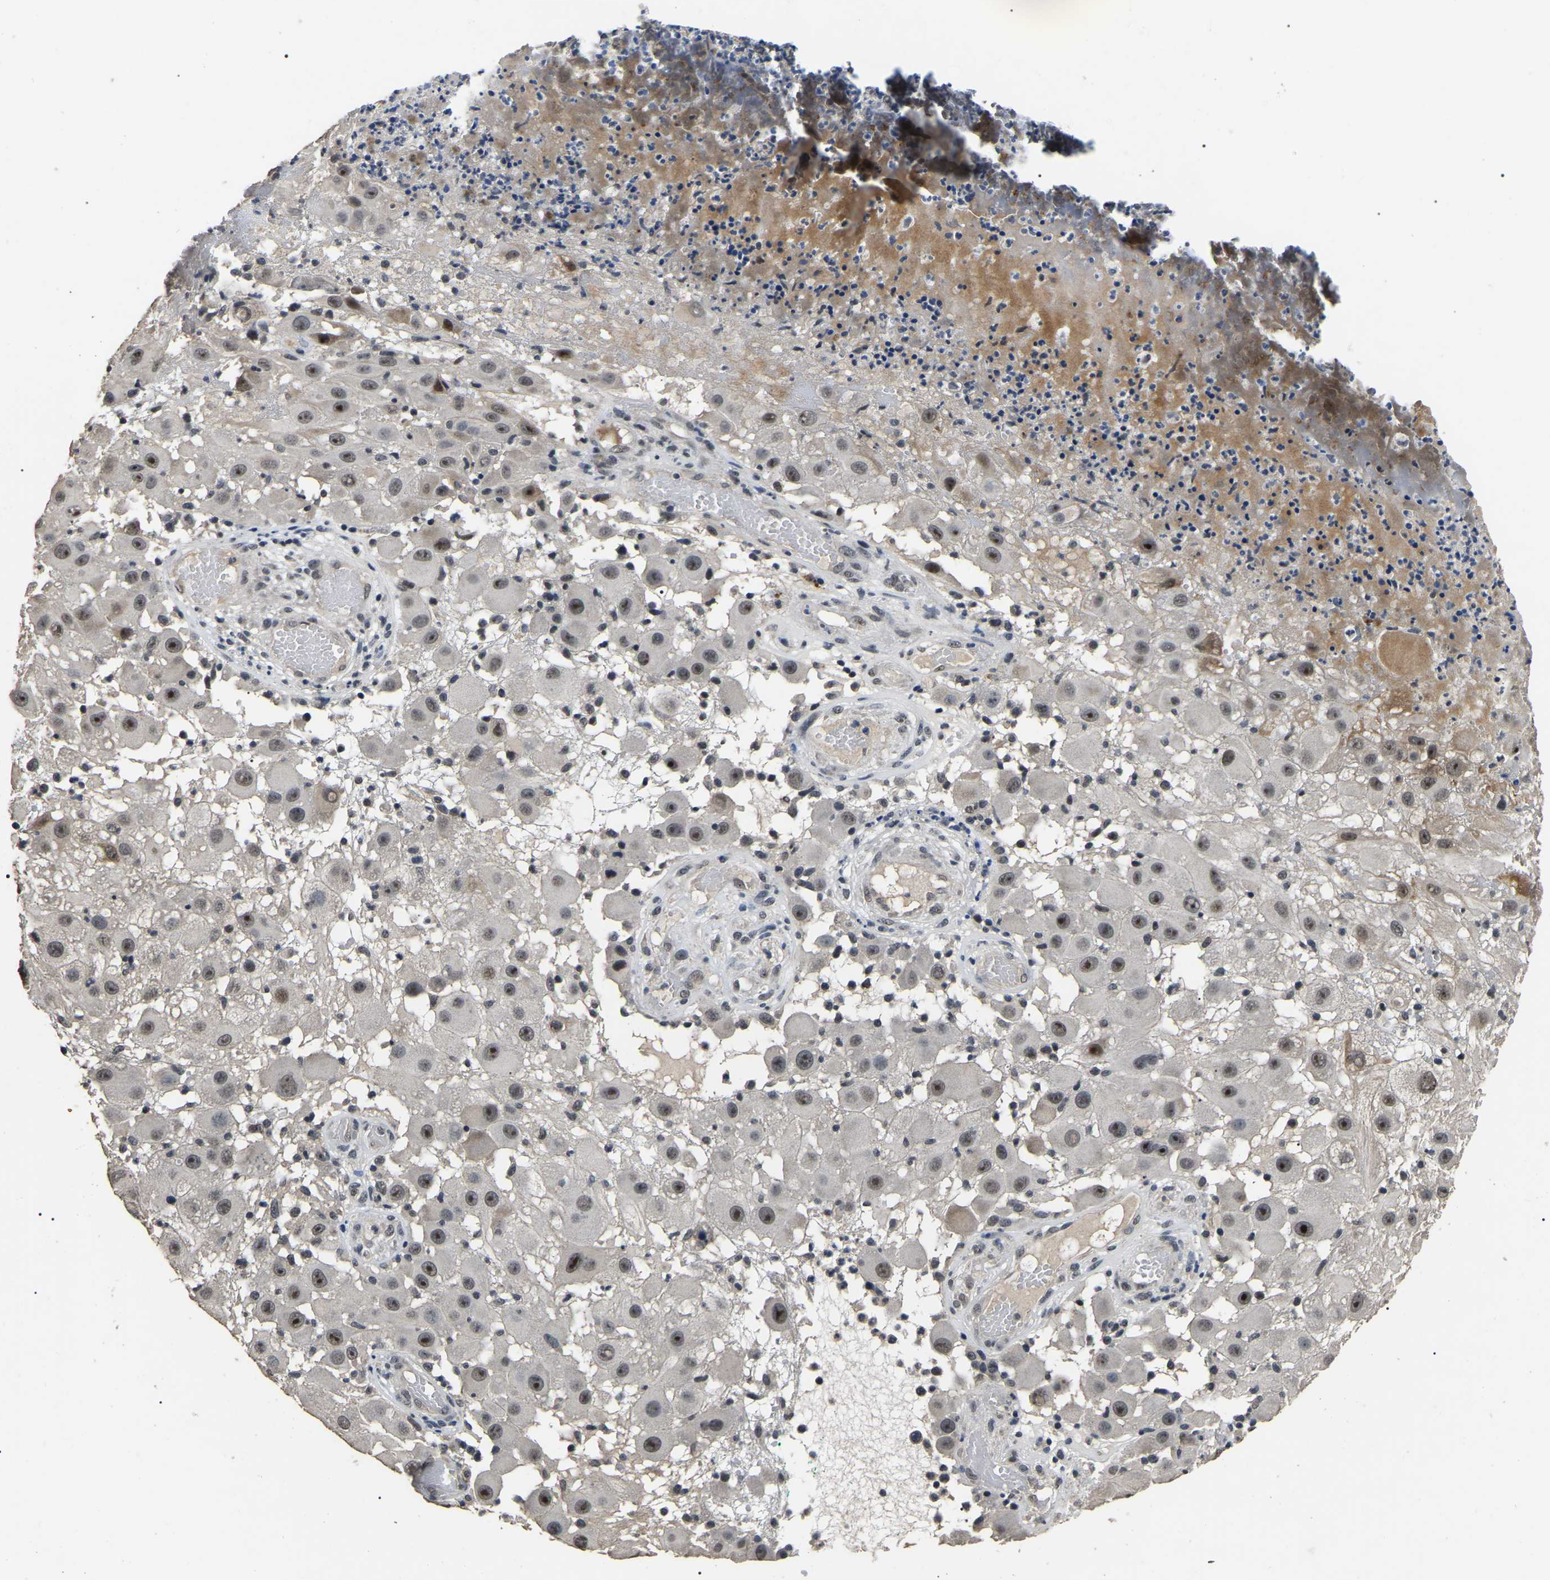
{"staining": {"intensity": "moderate", "quantity": ">75%", "location": "nuclear"}, "tissue": "melanoma", "cell_type": "Tumor cells", "image_type": "cancer", "snomed": [{"axis": "morphology", "description": "Malignant melanoma, NOS"}, {"axis": "topography", "description": "Skin"}], "caption": "Immunohistochemistry staining of malignant melanoma, which demonstrates medium levels of moderate nuclear expression in about >75% of tumor cells indicating moderate nuclear protein staining. The staining was performed using DAB (brown) for protein detection and nuclei were counterstained in hematoxylin (blue).", "gene": "PPM1E", "patient": {"sex": "female", "age": 81}}